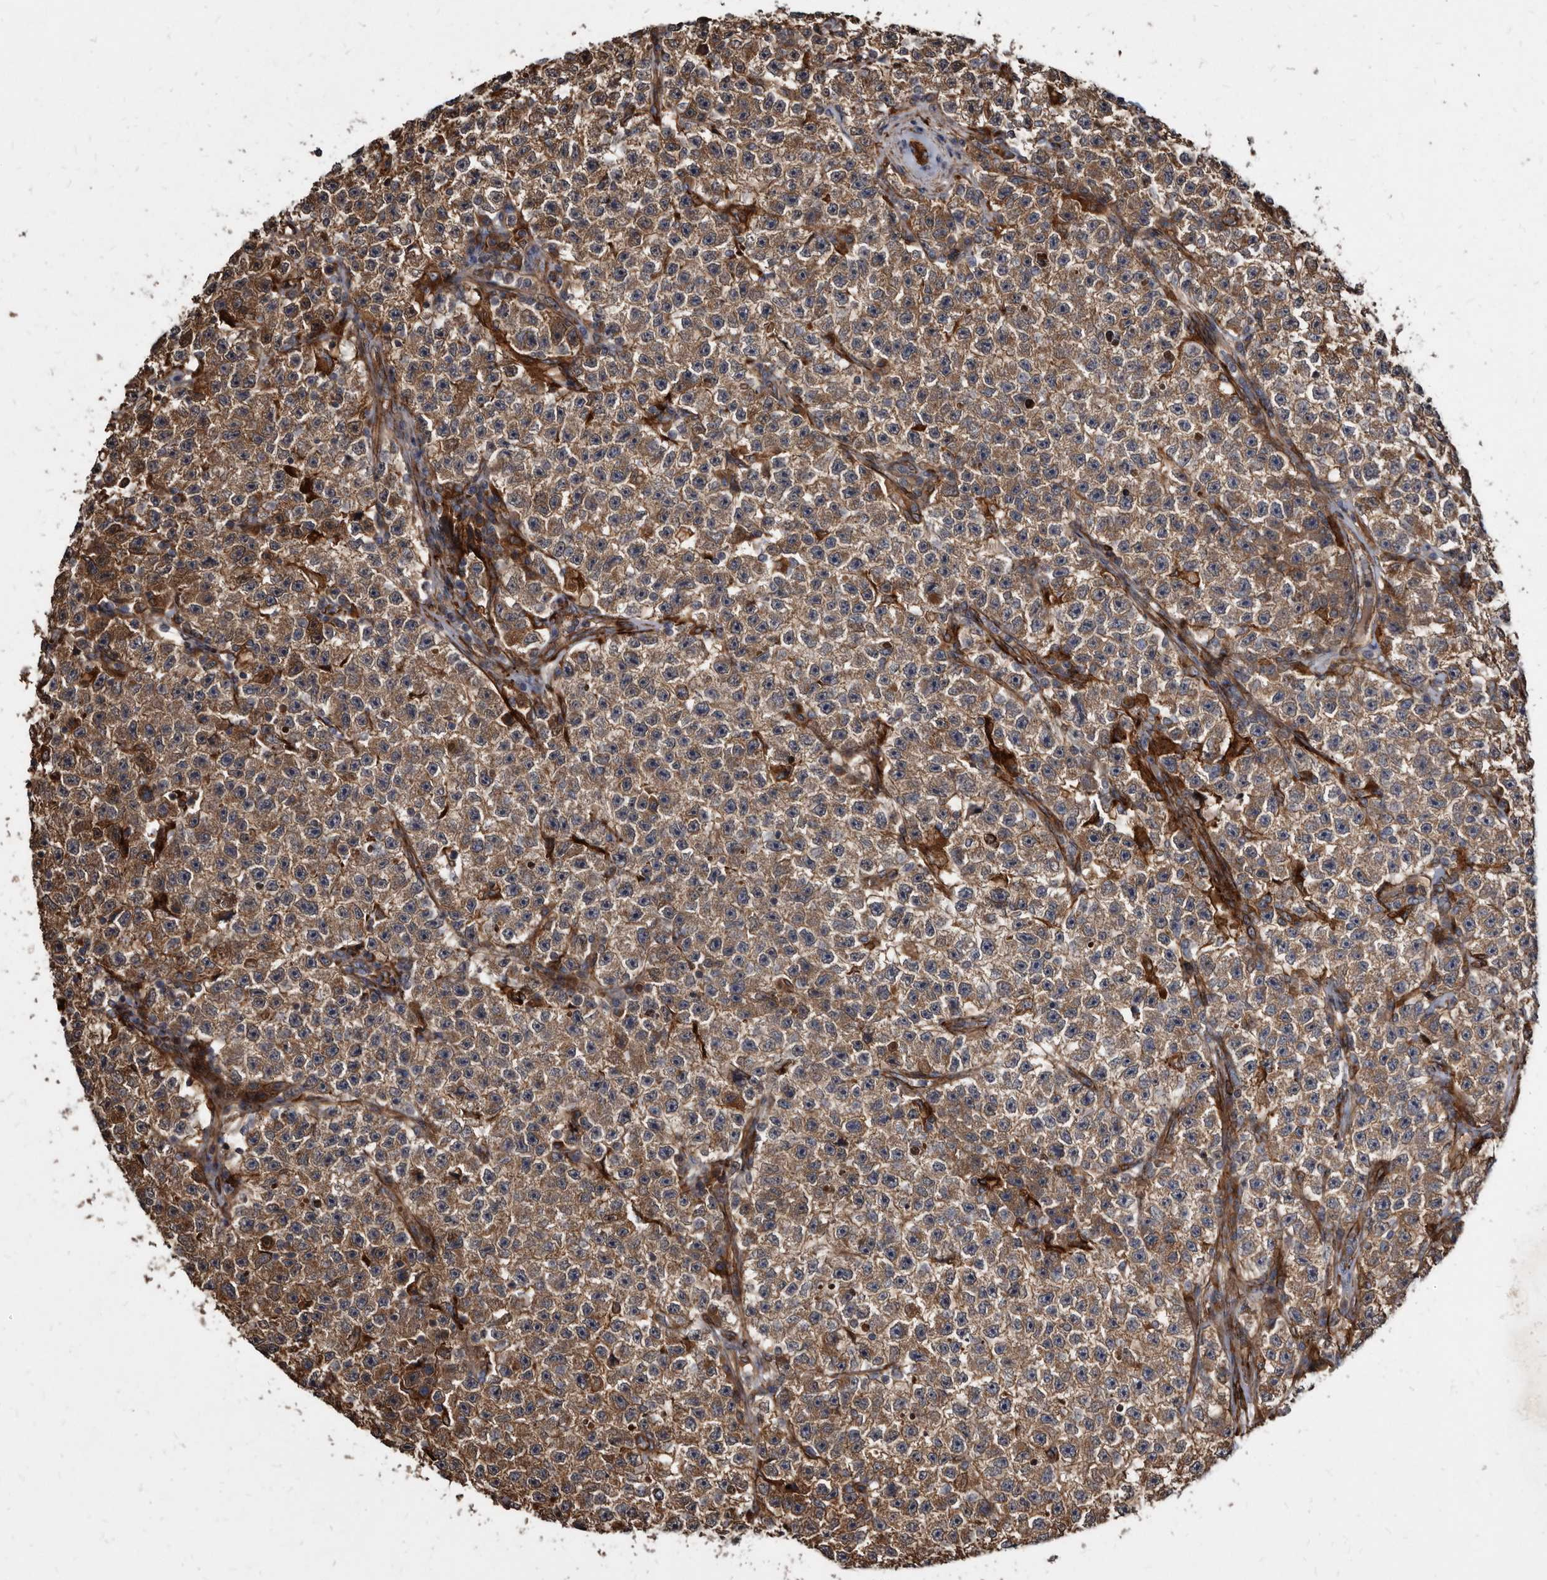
{"staining": {"intensity": "moderate", "quantity": ">75%", "location": "cytoplasmic/membranous"}, "tissue": "testis cancer", "cell_type": "Tumor cells", "image_type": "cancer", "snomed": [{"axis": "morphology", "description": "Seminoma, NOS"}, {"axis": "topography", "description": "Testis"}], "caption": "Moderate cytoplasmic/membranous staining for a protein is identified in about >75% of tumor cells of testis seminoma using IHC.", "gene": "KCTD20", "patient": {"sex": "male", "age": 22}}